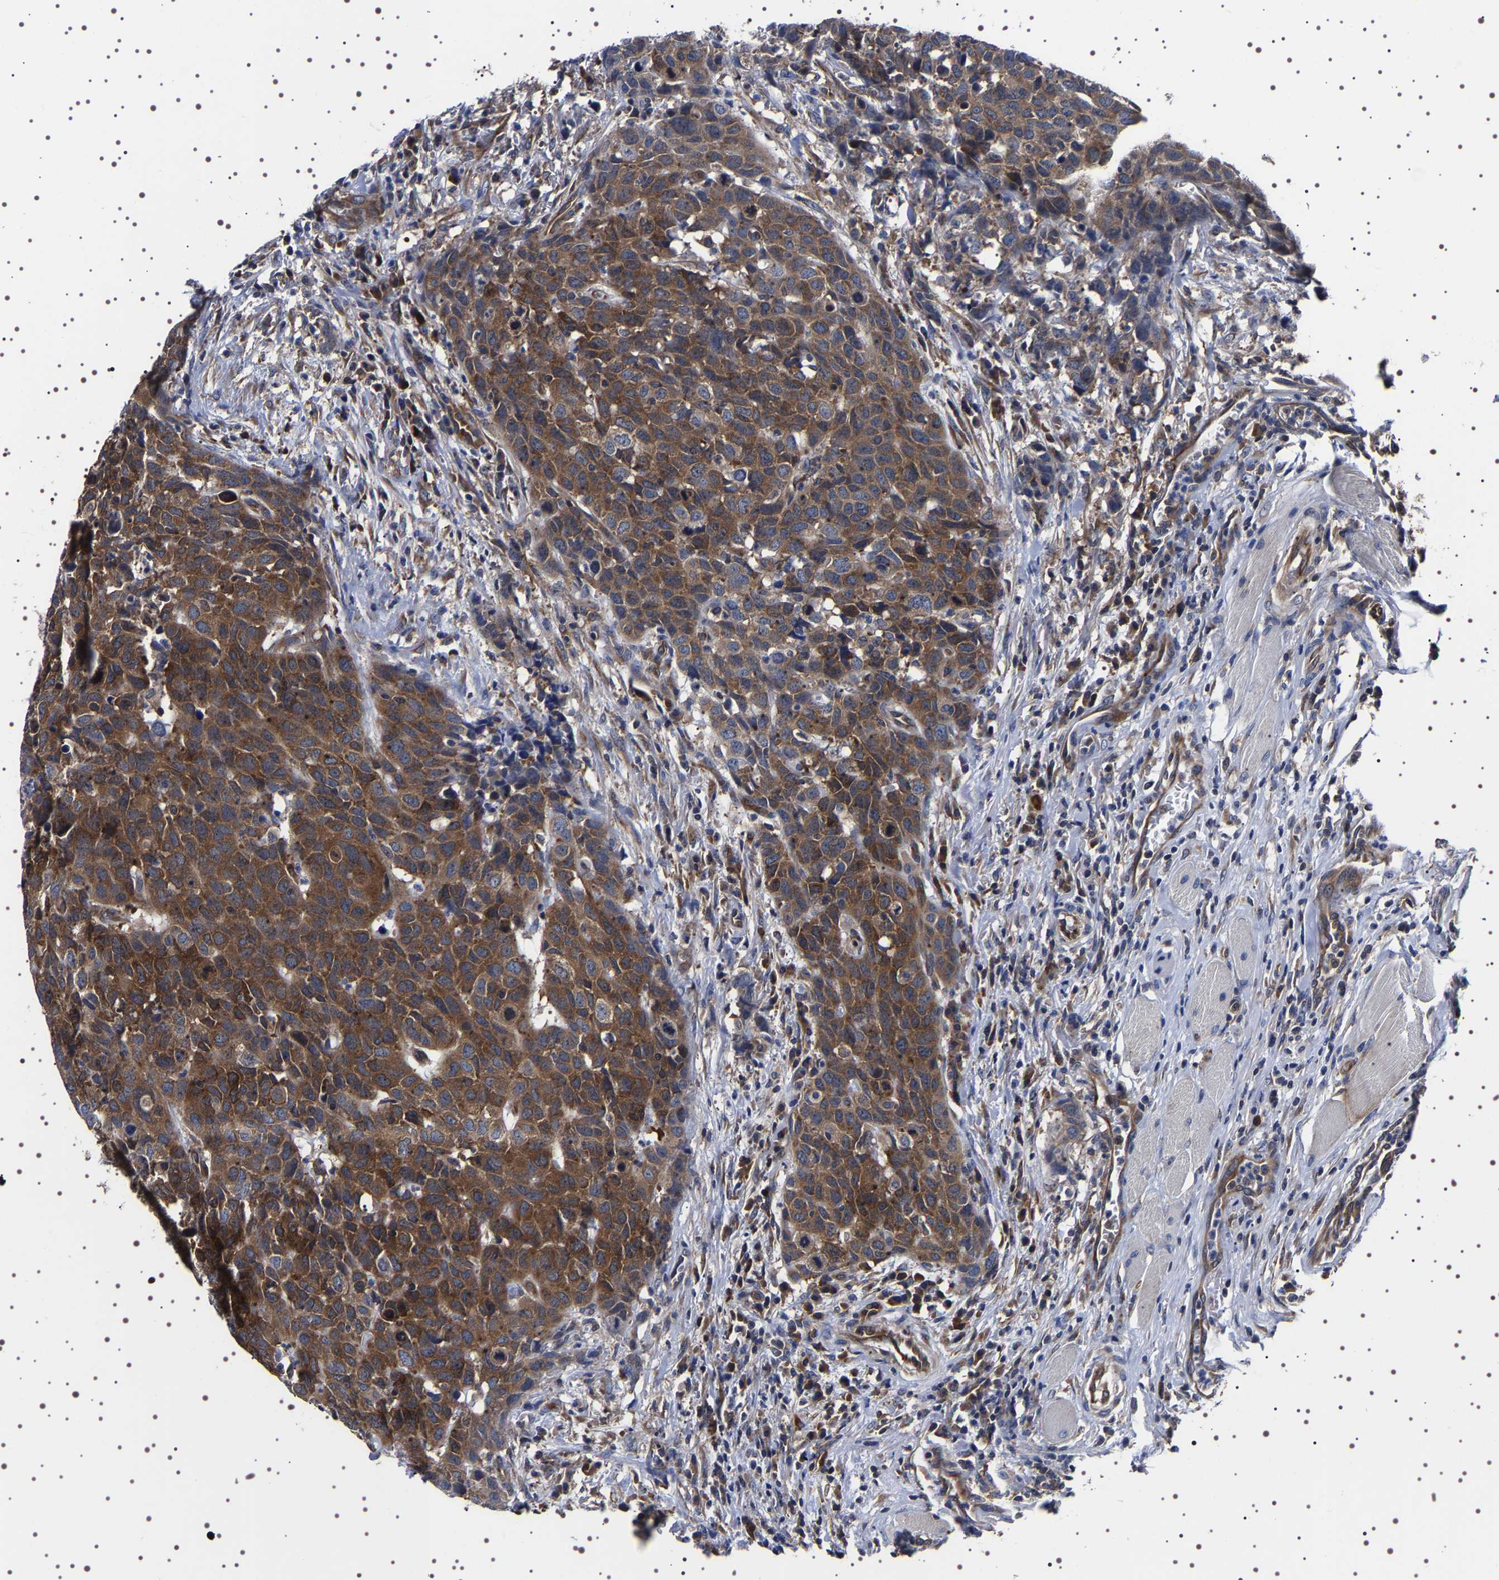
{"staining": {"intensity": "strong", "quantity": ">75%", "location": "cytoplasmic/membranous"}, "tissue": "head and neck cancer", "cell_type": "Tumor cells", "image_type": "cancer", "snomed": [{"axis": "morphology", "description": "Squamous cell carcinoma, NOS"}, {"axis": "topography", "description": "Head-Neck"}], "caption": "Immunohistochemical staining of head and neck cancer displays strong cytoplasmic/membranous protein expression in approximately >75% of tumor cells. The protein of interest is stained brown, and the nuclei are stained in blue (DAB (3,3'-diaminobenzidine) IHC with brightfield microscopy, high magnification).", "gene": "DARS1", "patient": {"sex": "male", "age": 66}}